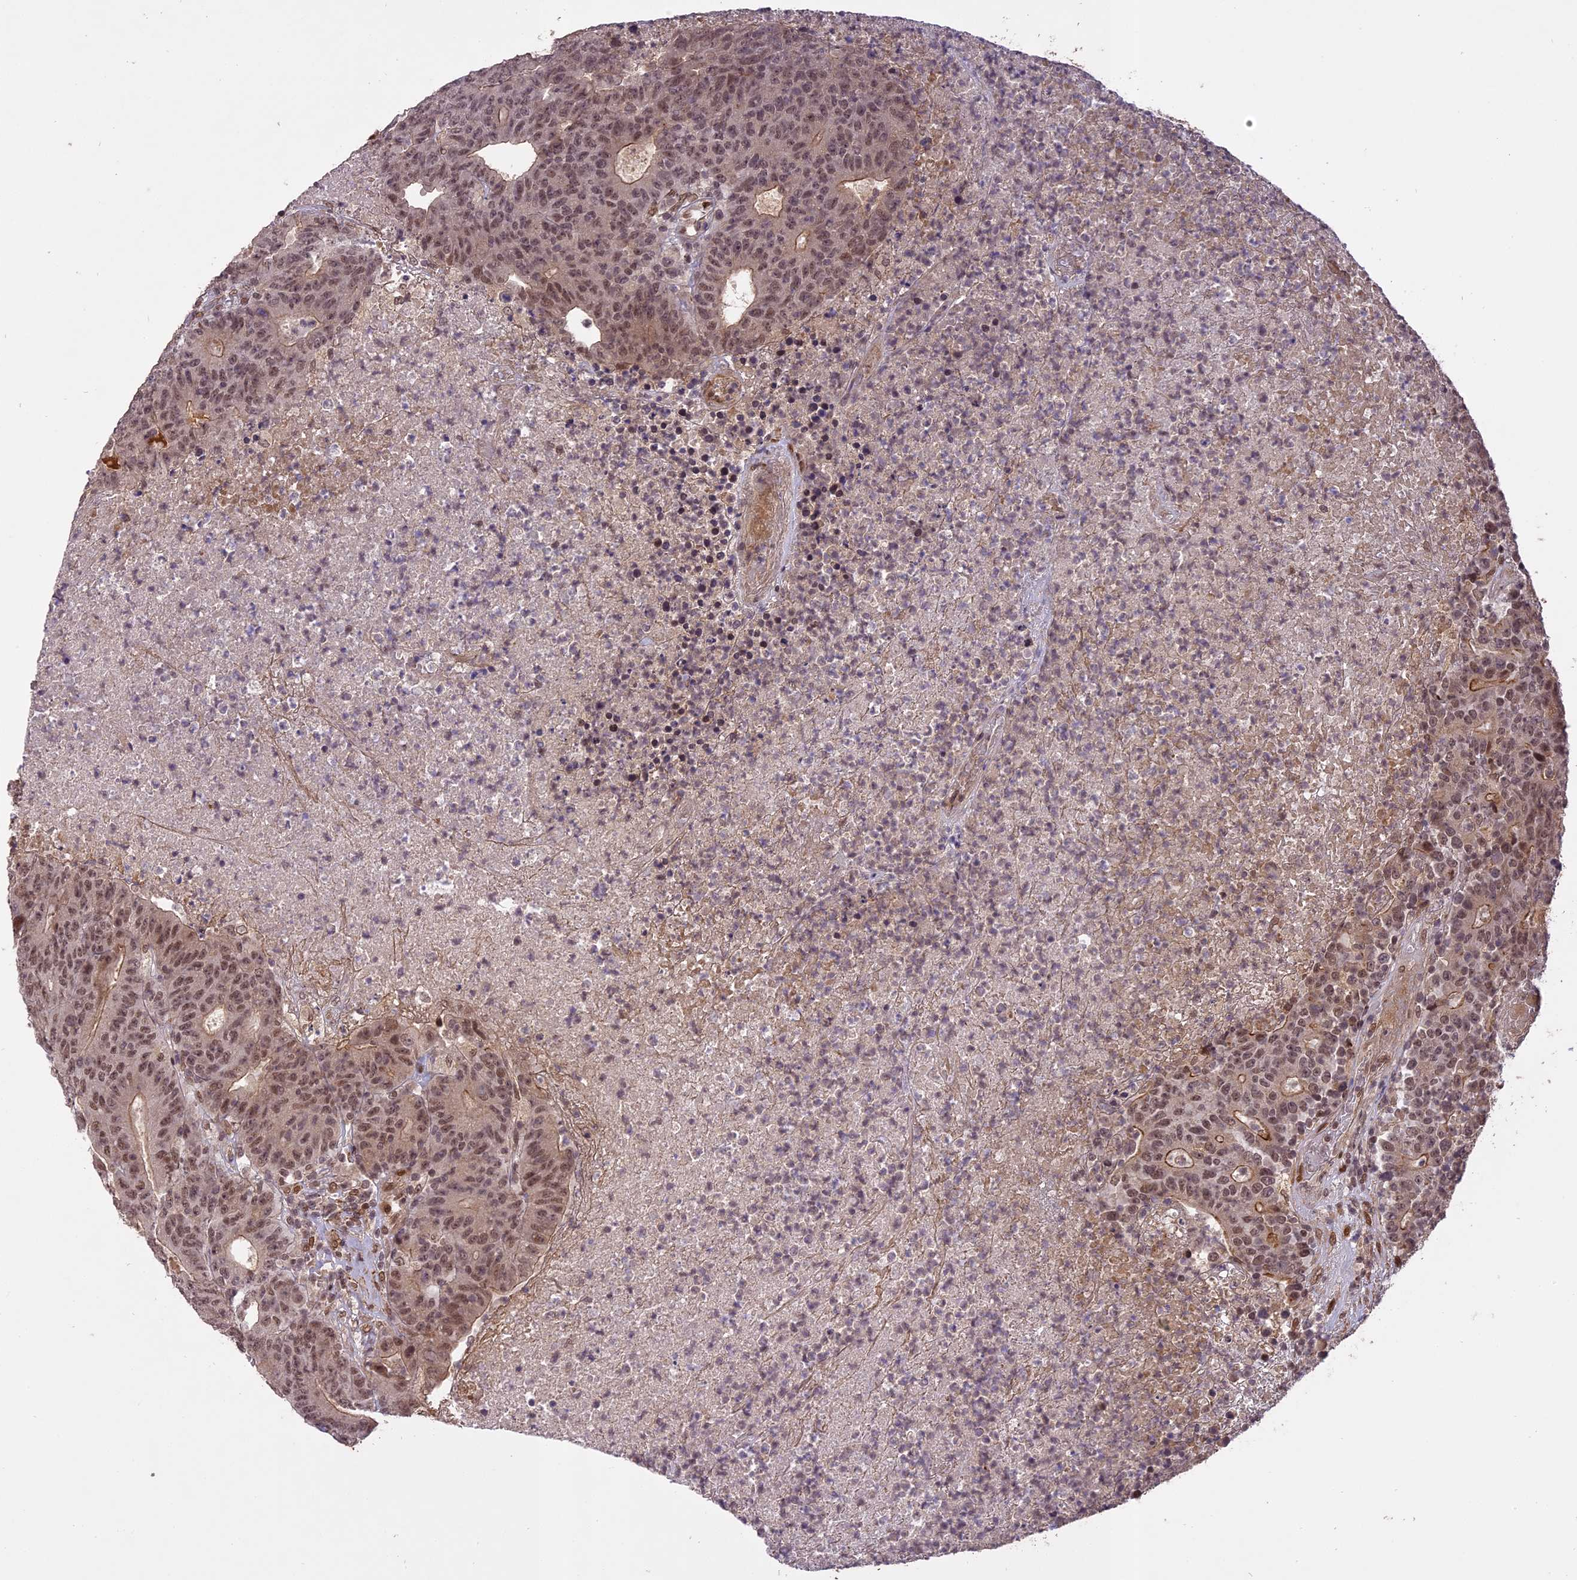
{"staining": {"intensity": "weak", "quantity": ">75%", "location": "cytoplasmic/membranous,nuclear"}, "tissue": "colorectal cancer", "cell_type": "Tumor cells", "image_type": "cancer", "snomed": [{"axis": "morphology", "description": "Adenocarcinoma, NOS"}, {"axis": "topography", "description": "Colon"}], "caption": "A low amount of weak cytoplasmic/membranous and nuclear positivity is identified in about >75% of tumor cells in adenocarcinoma (colorectal) tissue. (Brightfield microscopy of DAB IHC at high magnification).", "gene": "PRELID2", "patient": {"sex": "female", "age": 75}}